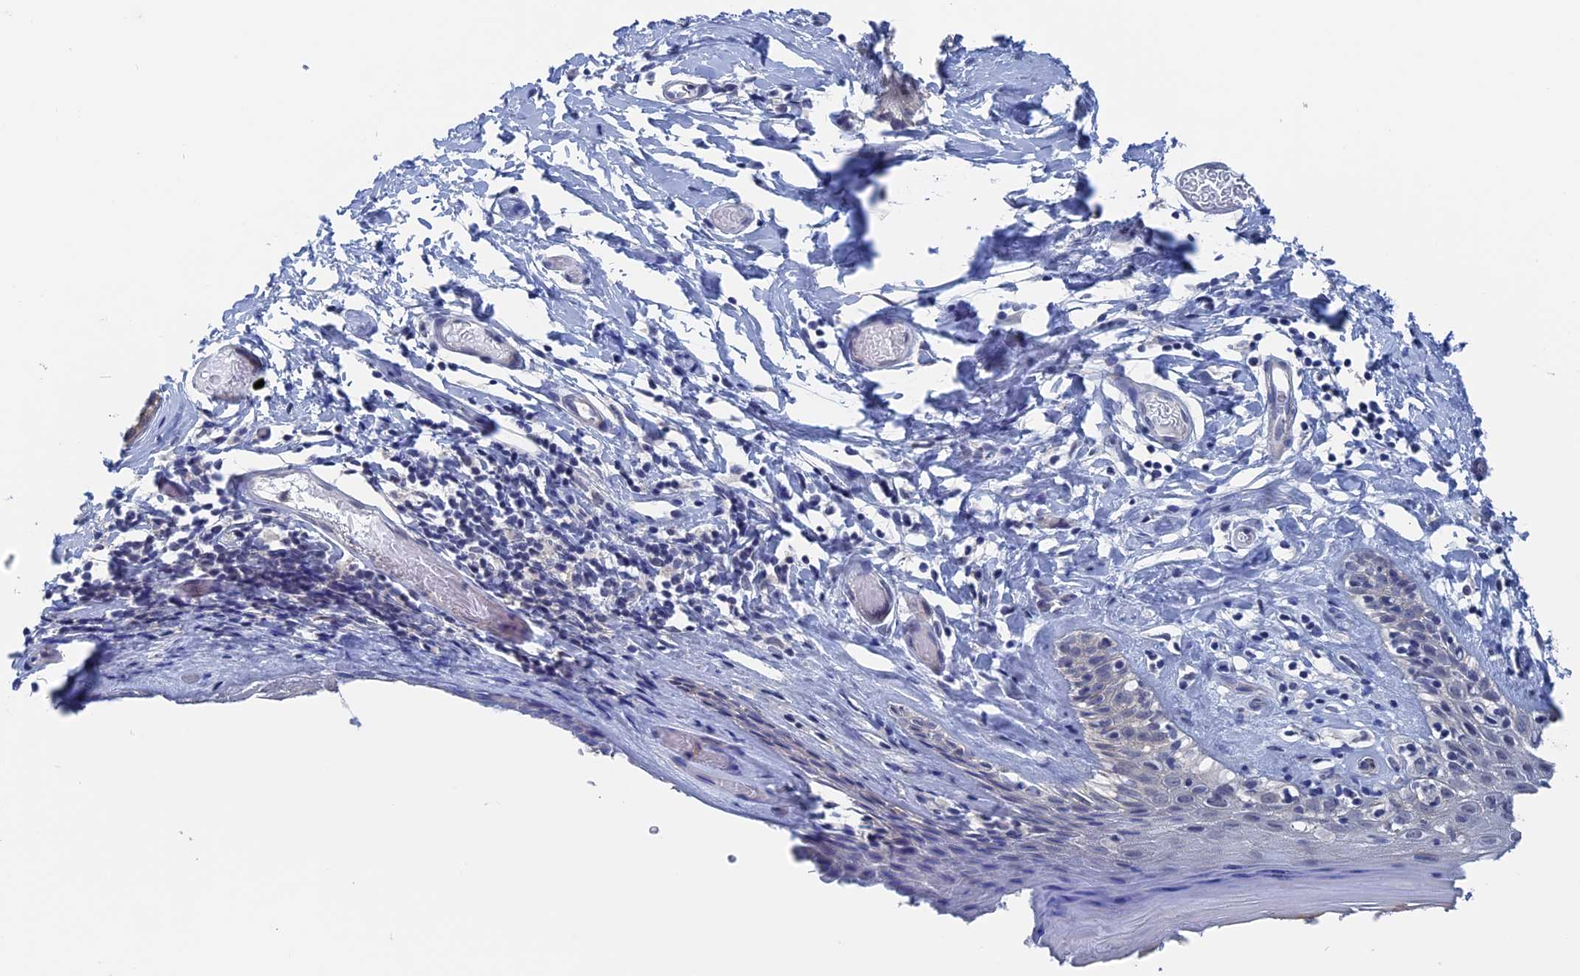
{"staining": {"intensity": "weak", "quantity": "<25%", "location": "cytoplasmic/membranous"}, "tissue": "skin", "cell_type": "Epidermal cells", "image_type": "normal", "snomed": [{"axis": "morphology", "description": "Normal tissue, NOS"}, {"axis": "topography", "description": "Adipose tissue"}, {"axis": "topography", "description": "Vascular tissue"}, {"axis": "topography", "description": "Vulva"}, {"axis": "topography", "description": "Peripheral nerve tissue"}], "caption": "This micrograph is of normal skin stained with immunohistochemistry (IHC) to label a protein in brown with the nuclei are counter-stained blue. There is no positivity in epidermal cells.", "gene": "MARCHF3", "patient": {"sex": "female", "age": 86}}